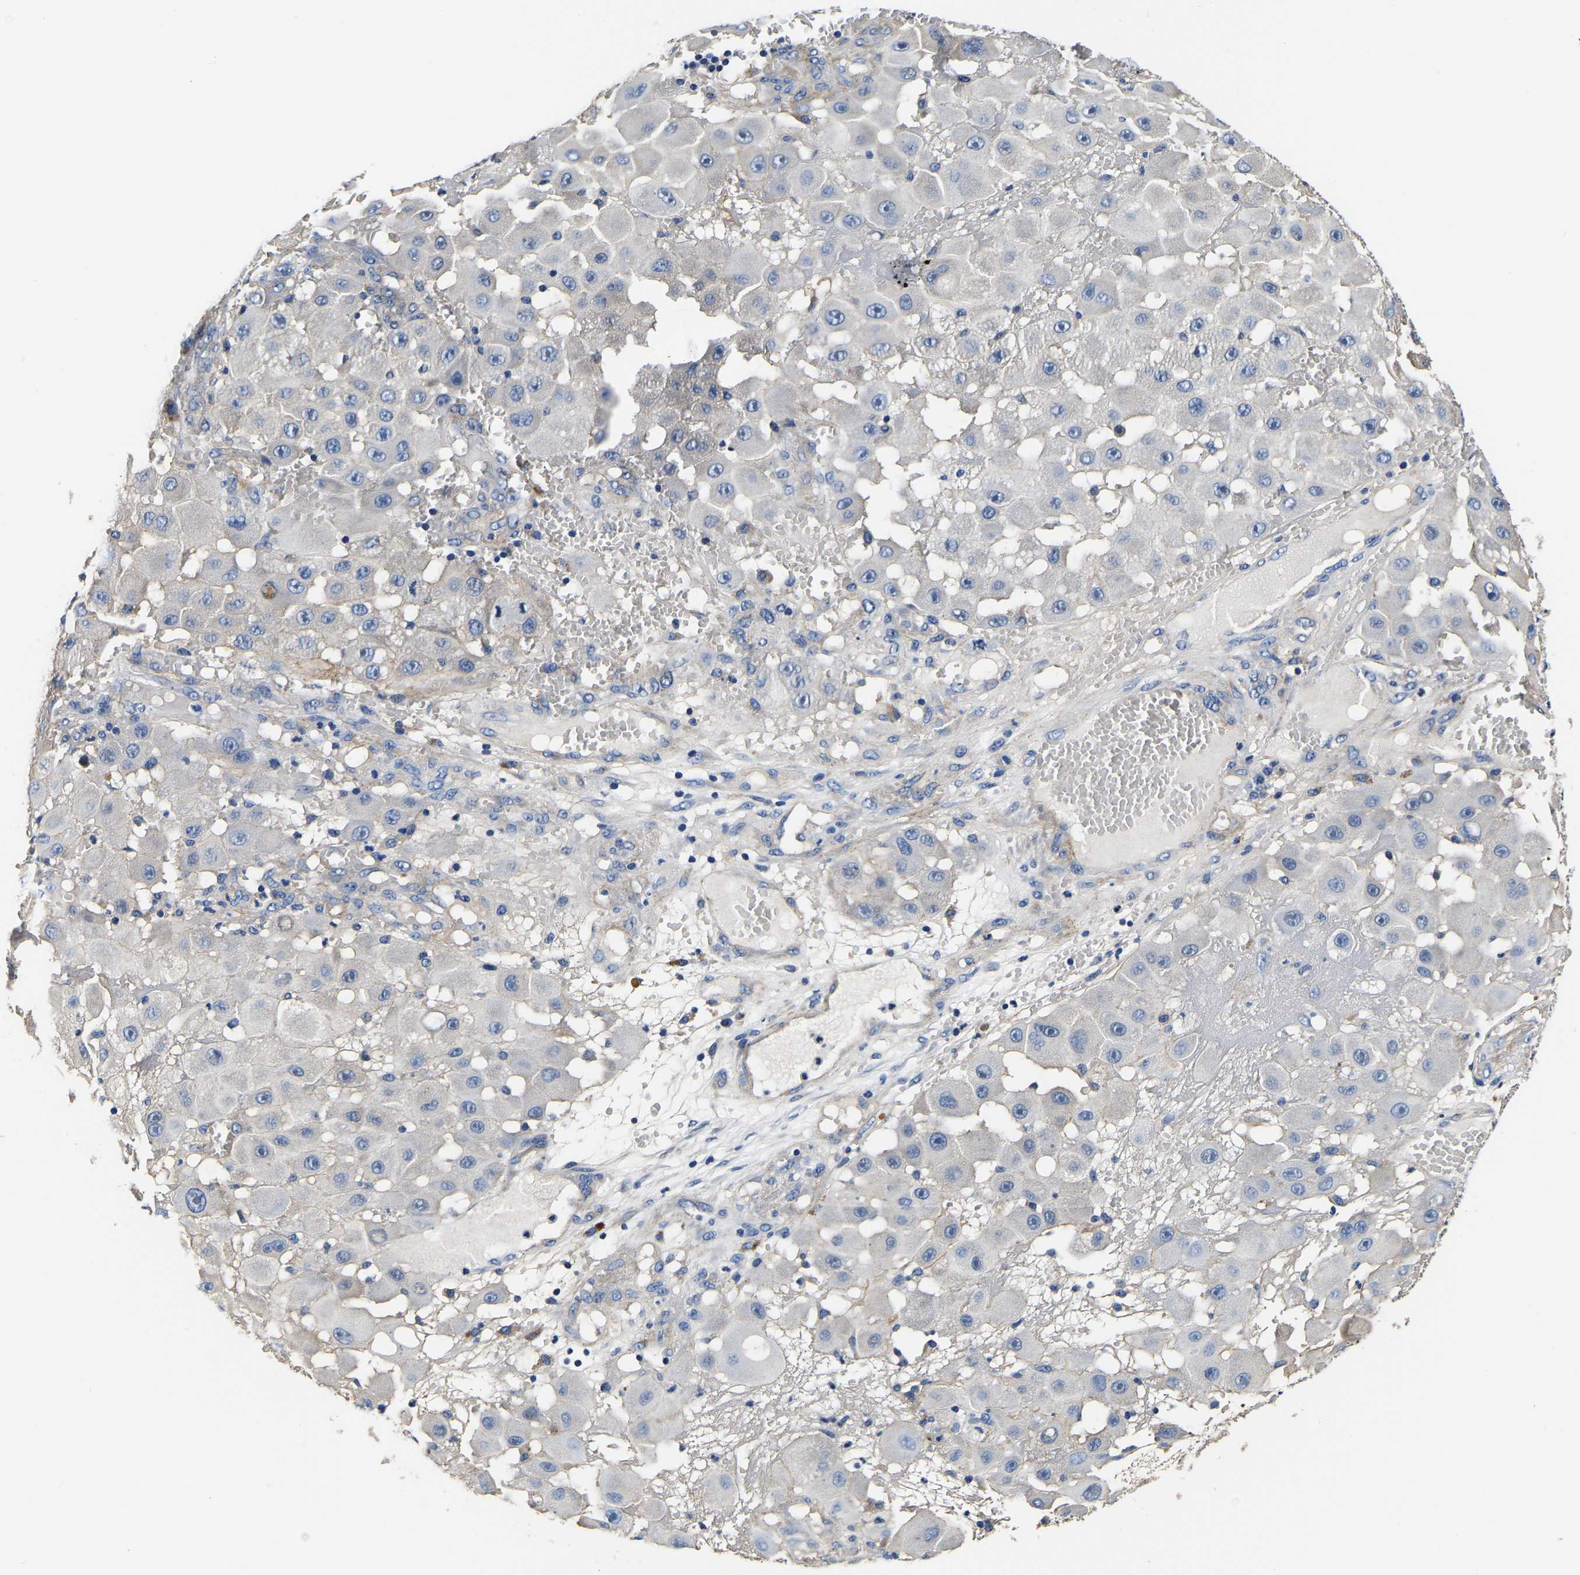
{"staining": {"intensity": "negative", "quantity": "none", "location": "none"}, "tissue": "melanoma", "cell_type": "Tumor cells", "image_type": "cancer", "snomed": [{"axis": "morphology", "description": "Malignant melanoma, NOS"}, {"axis": "topography", "description": "Skin"}], "caption": "Immunohistochemistry histopathology image of neoplastic tissue: human malignant melanoma stained with DAB reveals no significant protein staining in tumor cells.", "gene": "SH3GLB1", "patient": {"sex": "female", "age": 81}}